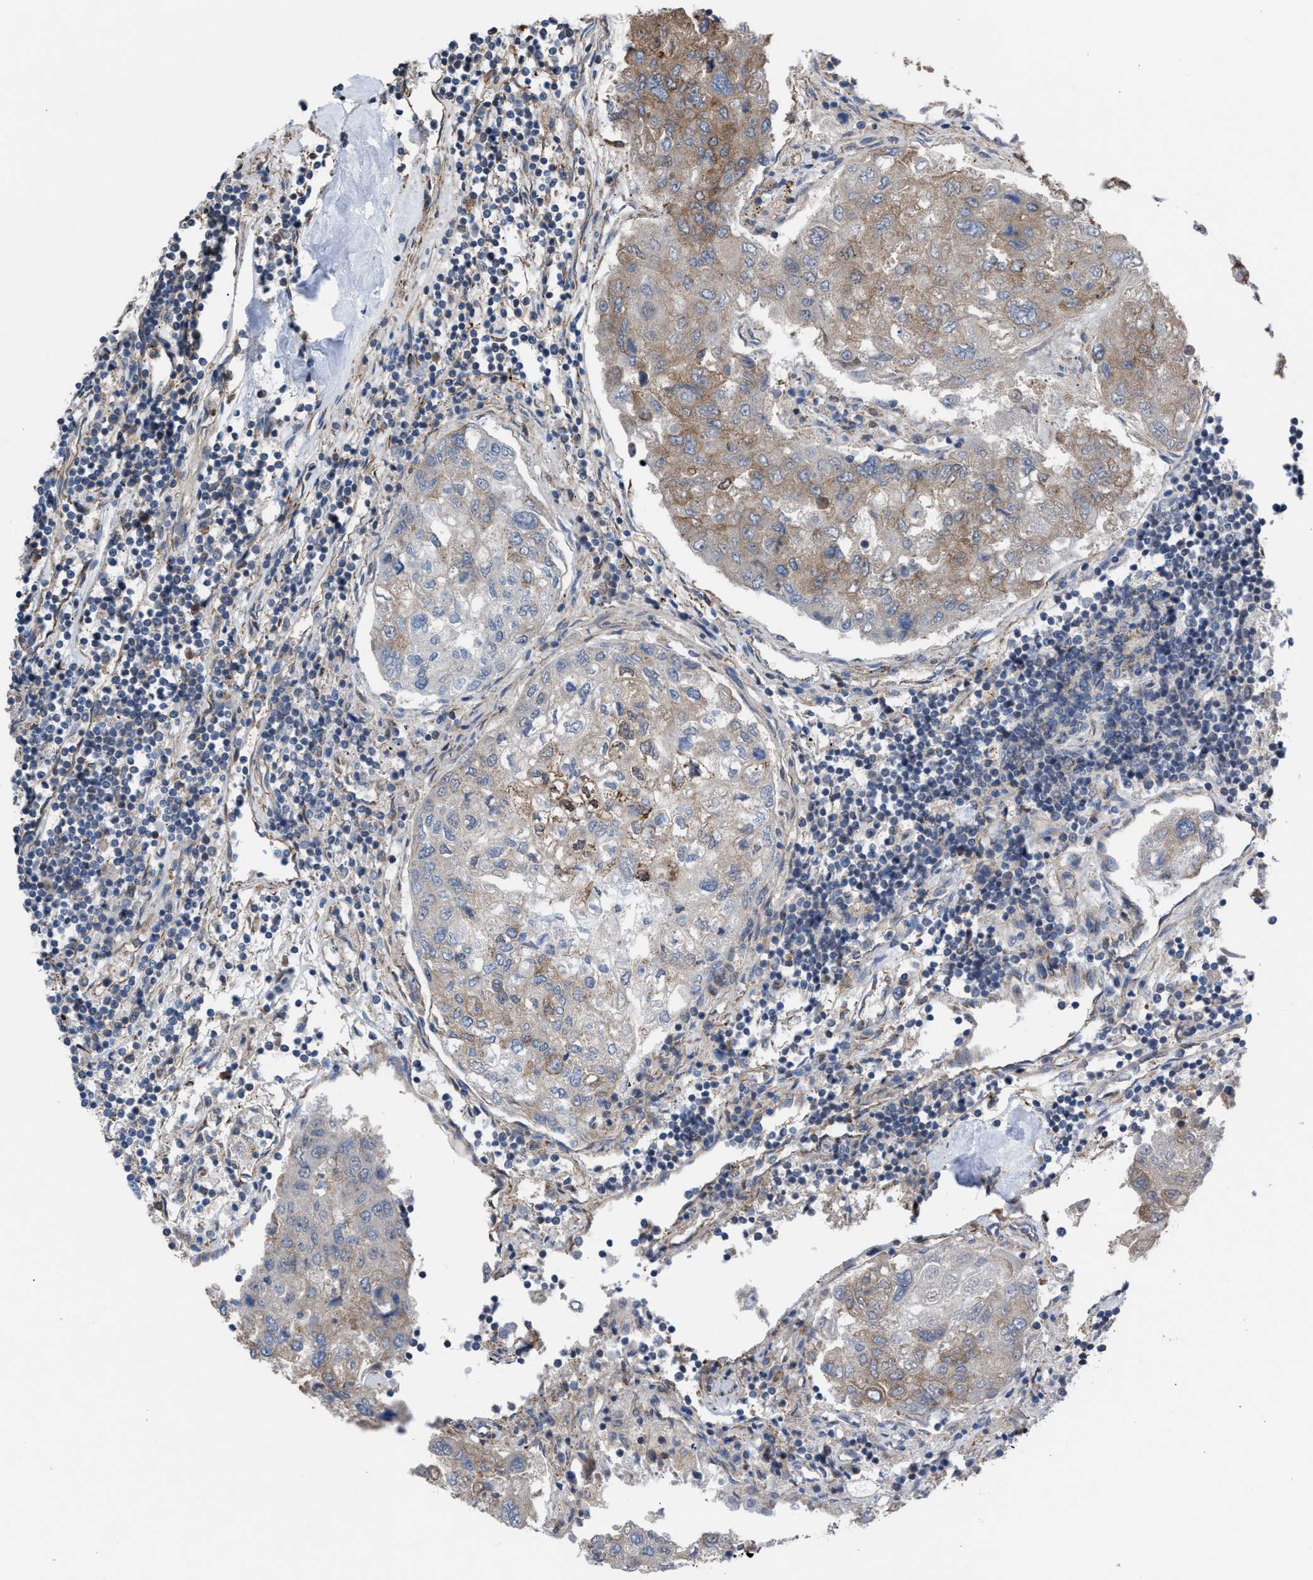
{"staining": {"intensity": "weak", "quantity": "25%-75%", "location": "cytoplasmic/membranous"}, "tissue": "urothelial cancer", "cell_type": "Tumor cells", "image_type": "cancer", "snomed": [{"axis": "morphology", "description": "Urothelial carcinoma, High grade"}, {"axis": "topography", "description": "Lymph node"}, {"axis": "topography", "description": "Urinary bladder"}], "caption": "Protein staining of urothelial cancer tissue reveals weak cytoplasmic/membranous positivity in about 25%-75% of tumor cells.", "gene": "TP53BP2", "patient": {"sex": "male", "age": 51}}